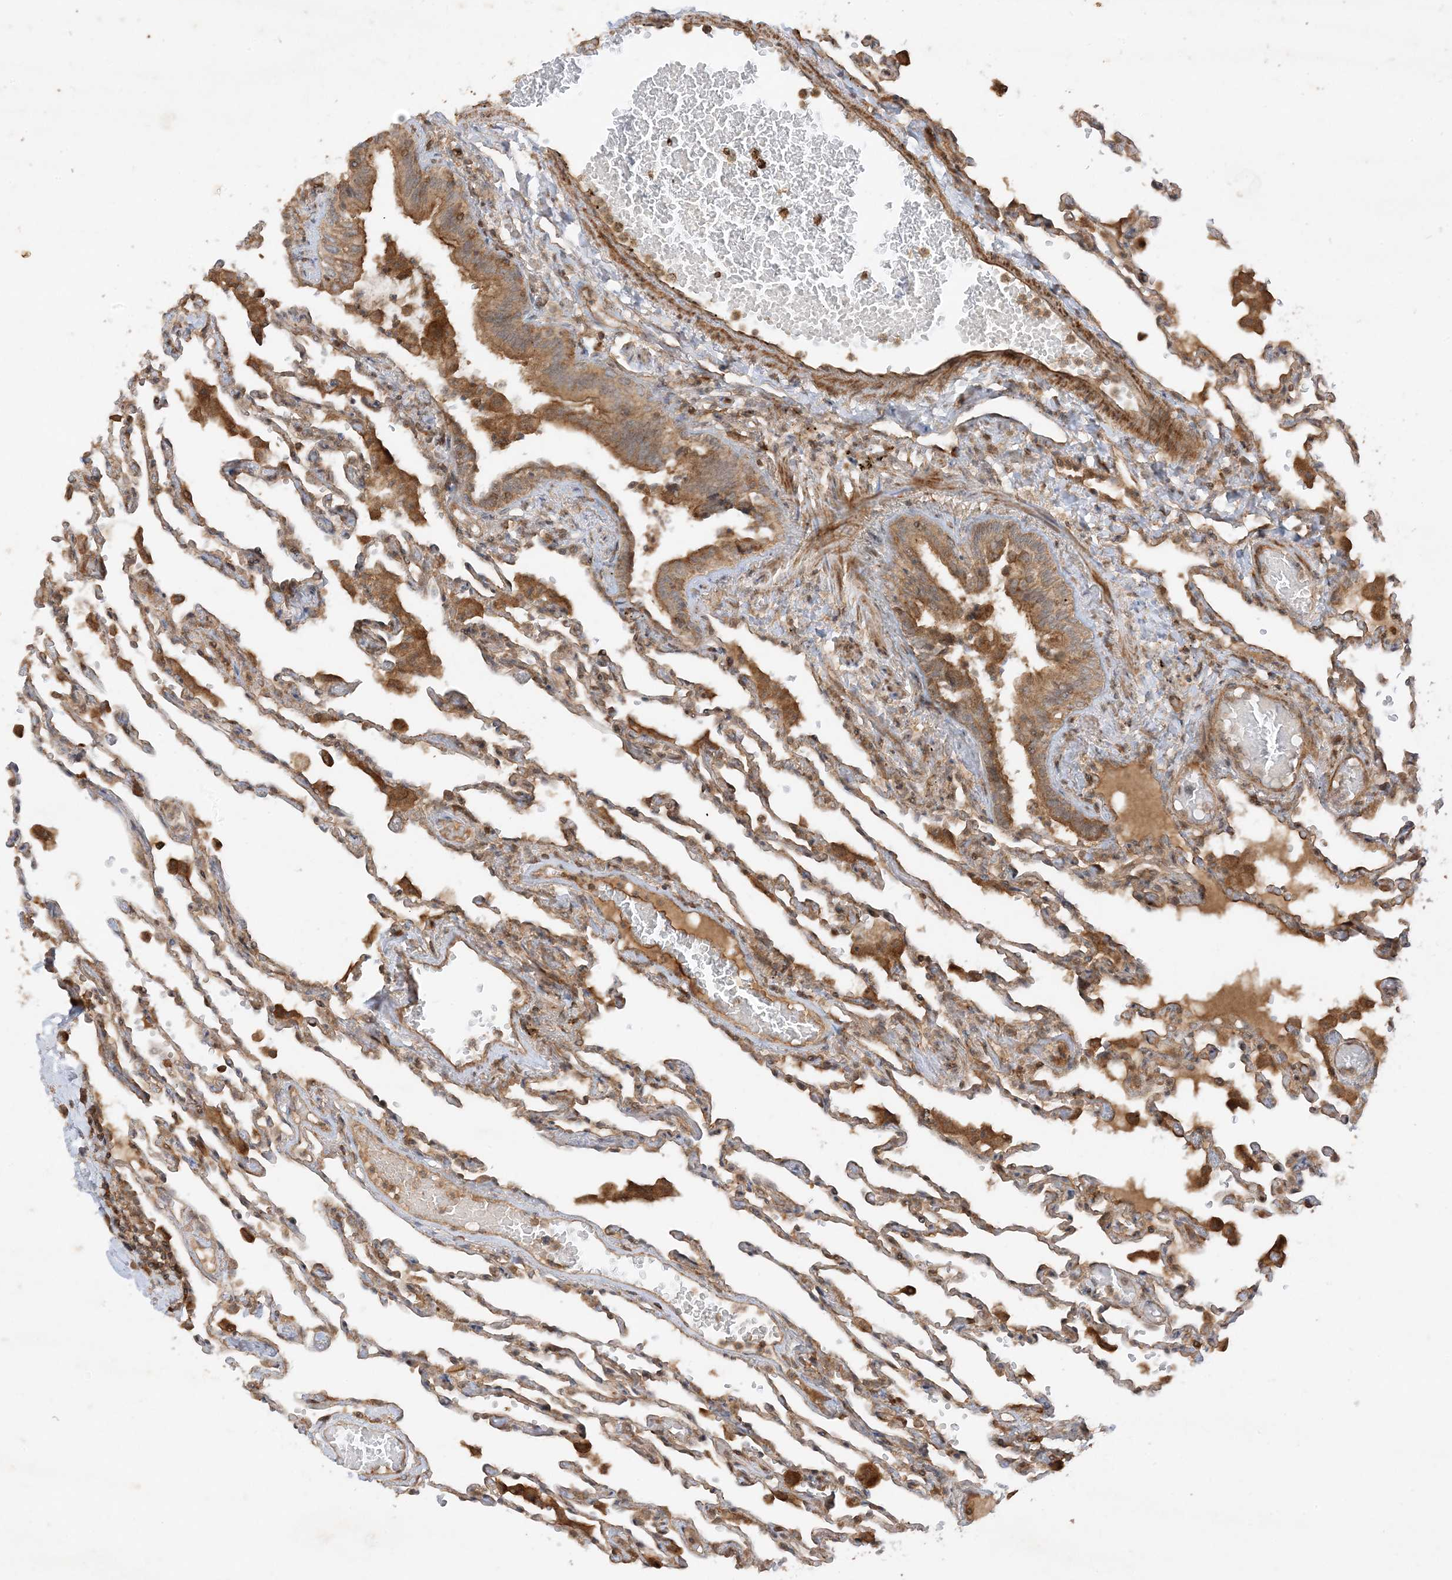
{"staining": {"intensity": "moderate", "quantity": "25%-75%", "location": "cytoplasmic/membranous"}, "tissue": "lung", "cell_type": "Alveolar cells", "image_type": "normal", "snomed": [{"axis": "morphology", "description": "Normal tissue, NOS"}, {"axis": "topography", "description": "Bronchus"}, {"axis": "topography", "description": "Lung"}], "caption": "Lung stained with DAB immunohistochemistry (IHC) shows medium levels of moderate cytoplasmic/membranous staining in approximately 25%-75% of alveolar cells. (brown staining indicates protein expression, while blue staining denotes nuclei).", "gene": "XRN1", "patient": {"sex": "female", "age": 49}}